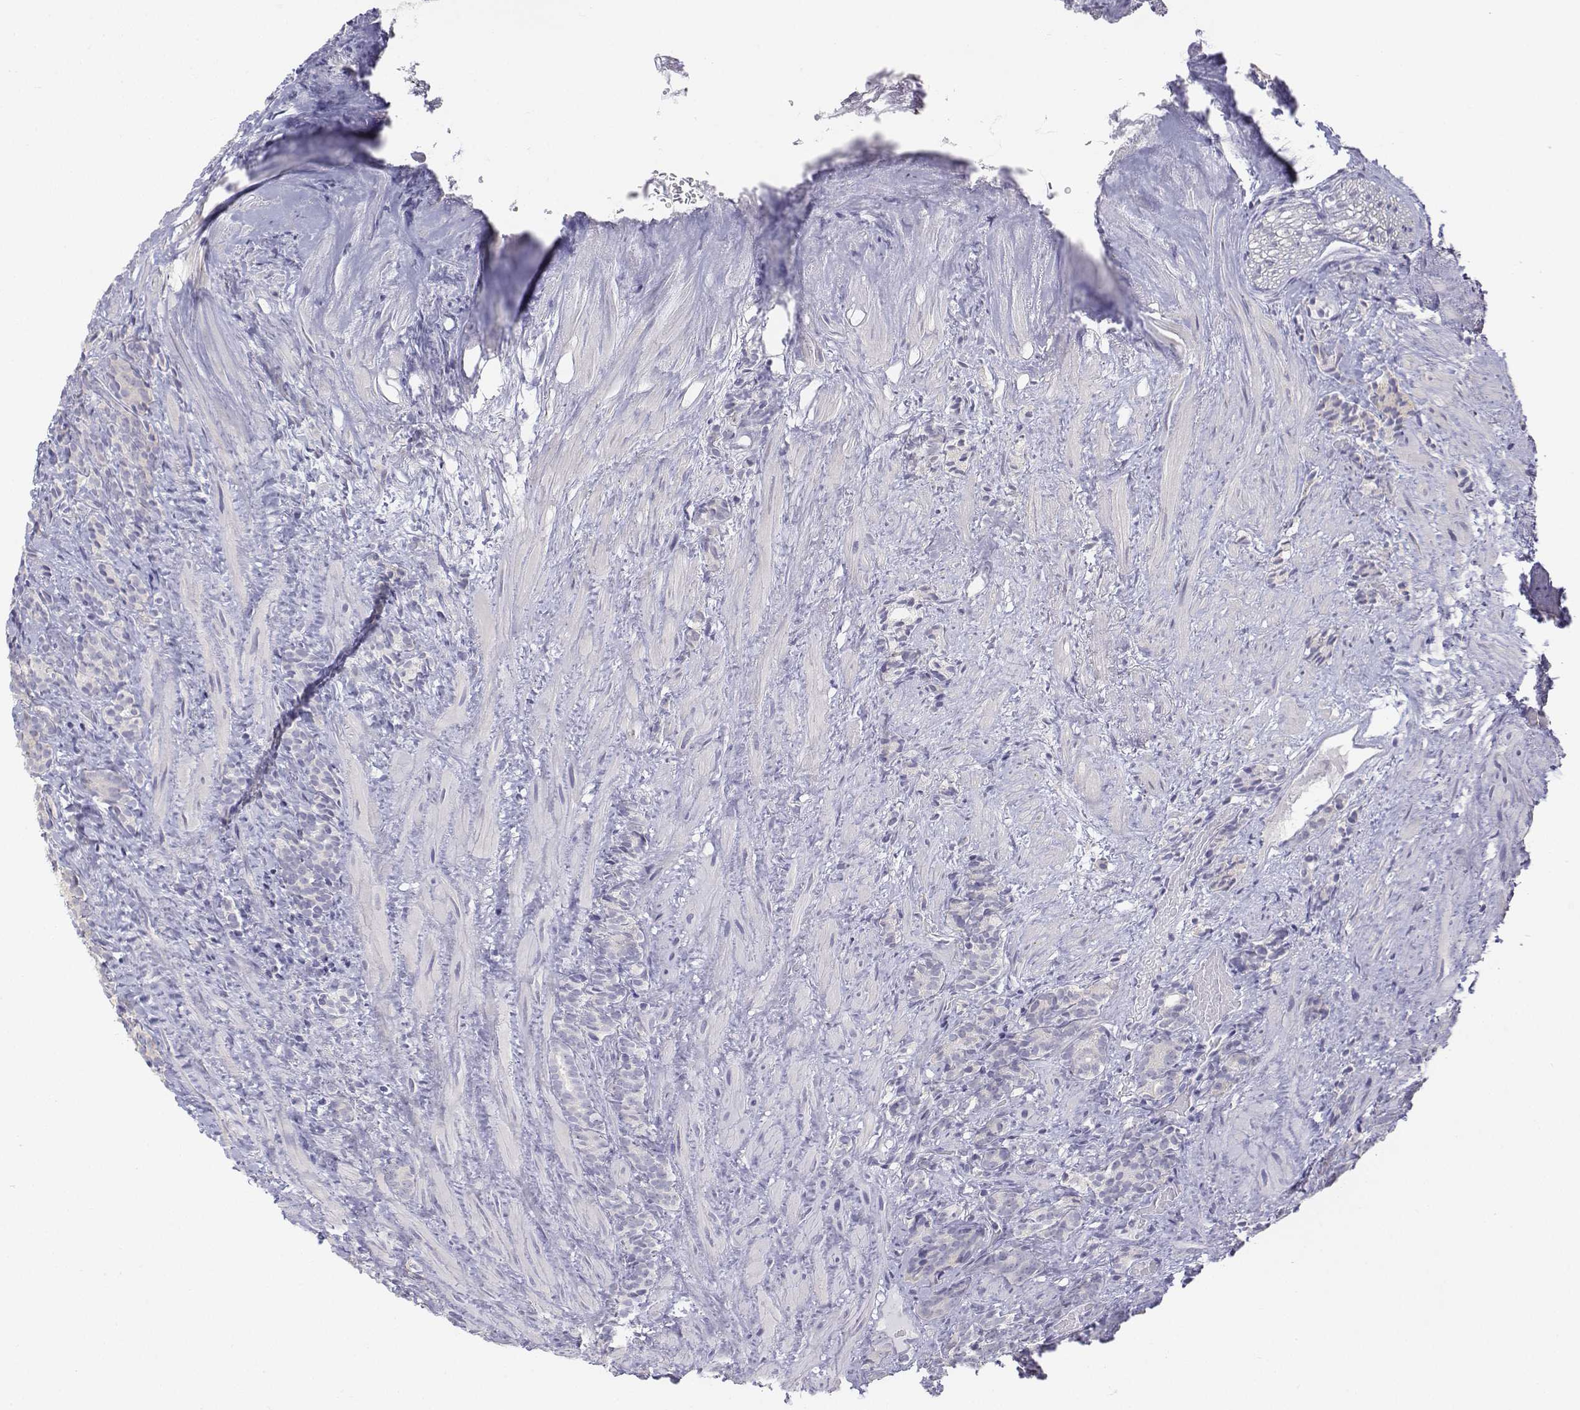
{"staining": {"intensity": "negative", "quantity": "none", "location": "none"}, "tissue": "prostate cancer", "cell_type": "Tumor cells", "image_type": "cancer", "snomed": [{"axis": "morphology", "description": "Adenocarcinoma, High grade"}, {"axis": "topography", "description": "Prostate"}], "caption": "High magnification brightfield microscopy of prostate cancer (adenocarcinoma (high-grade)) stained with DAB (brown) and counterstained with hematoxylin (blue): tumor cells show no significant expression.", "gene": "LGSN", "patient": {"sex": "male", "age": 84}}